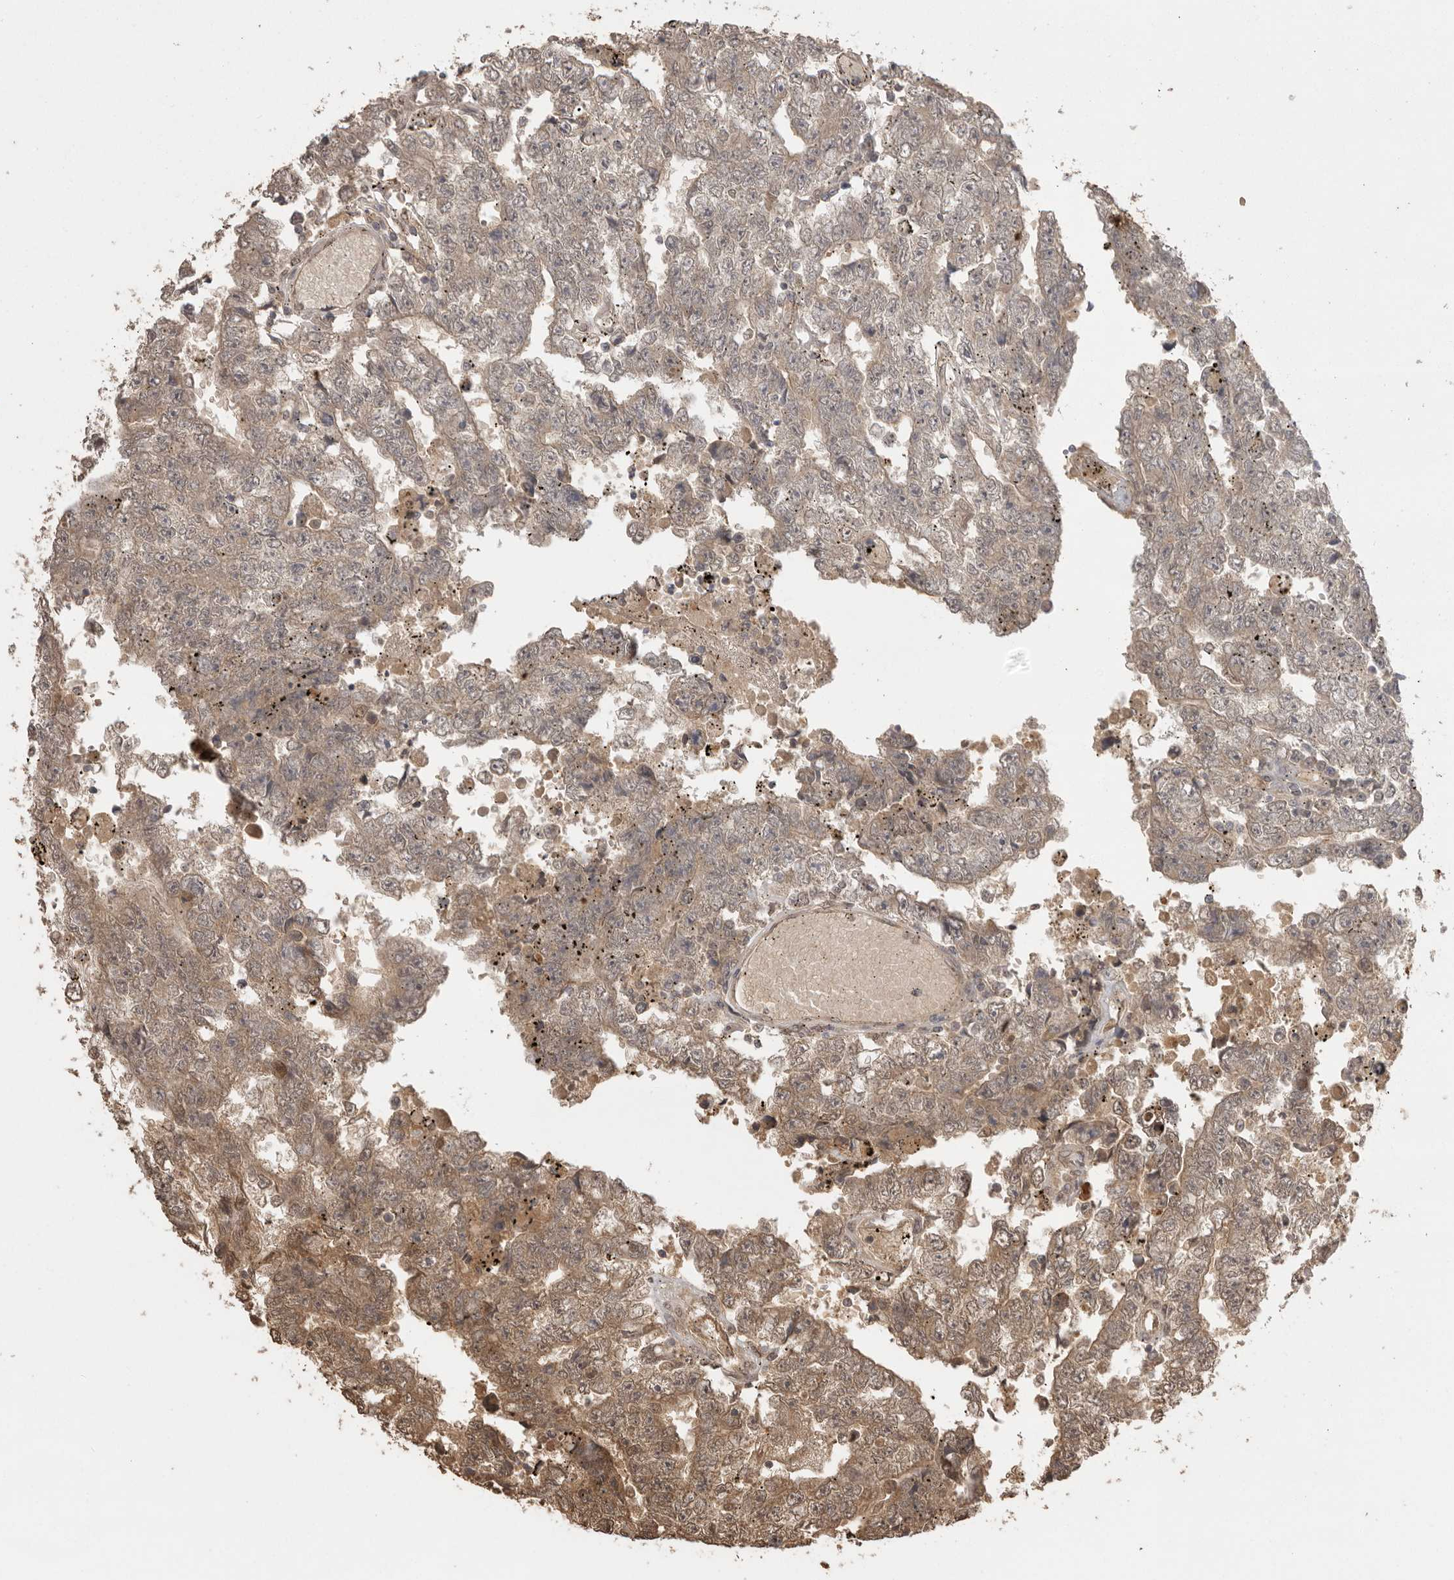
{"staining": {"intensity": "moderate", "quantity": "<25%", "location": "cytoplasmic/membranous"}, "tissue": "testis cancer", "cell_type": "Tumor cells", "image_type": "cancer", "snomed": [{"axis": "morphology", "description": "Carcinoma, Embryonal, NOS"}, {"axis": "topography", "description": "Testis"}], "caption": "Protein expression analysis of human testis embryonal carcinoma reveals moderate cytoplasmic/membranous staining in about <25% of tumor cells.", "gene": "JAG2", "patient": {"sex": "male", "age": 25}}